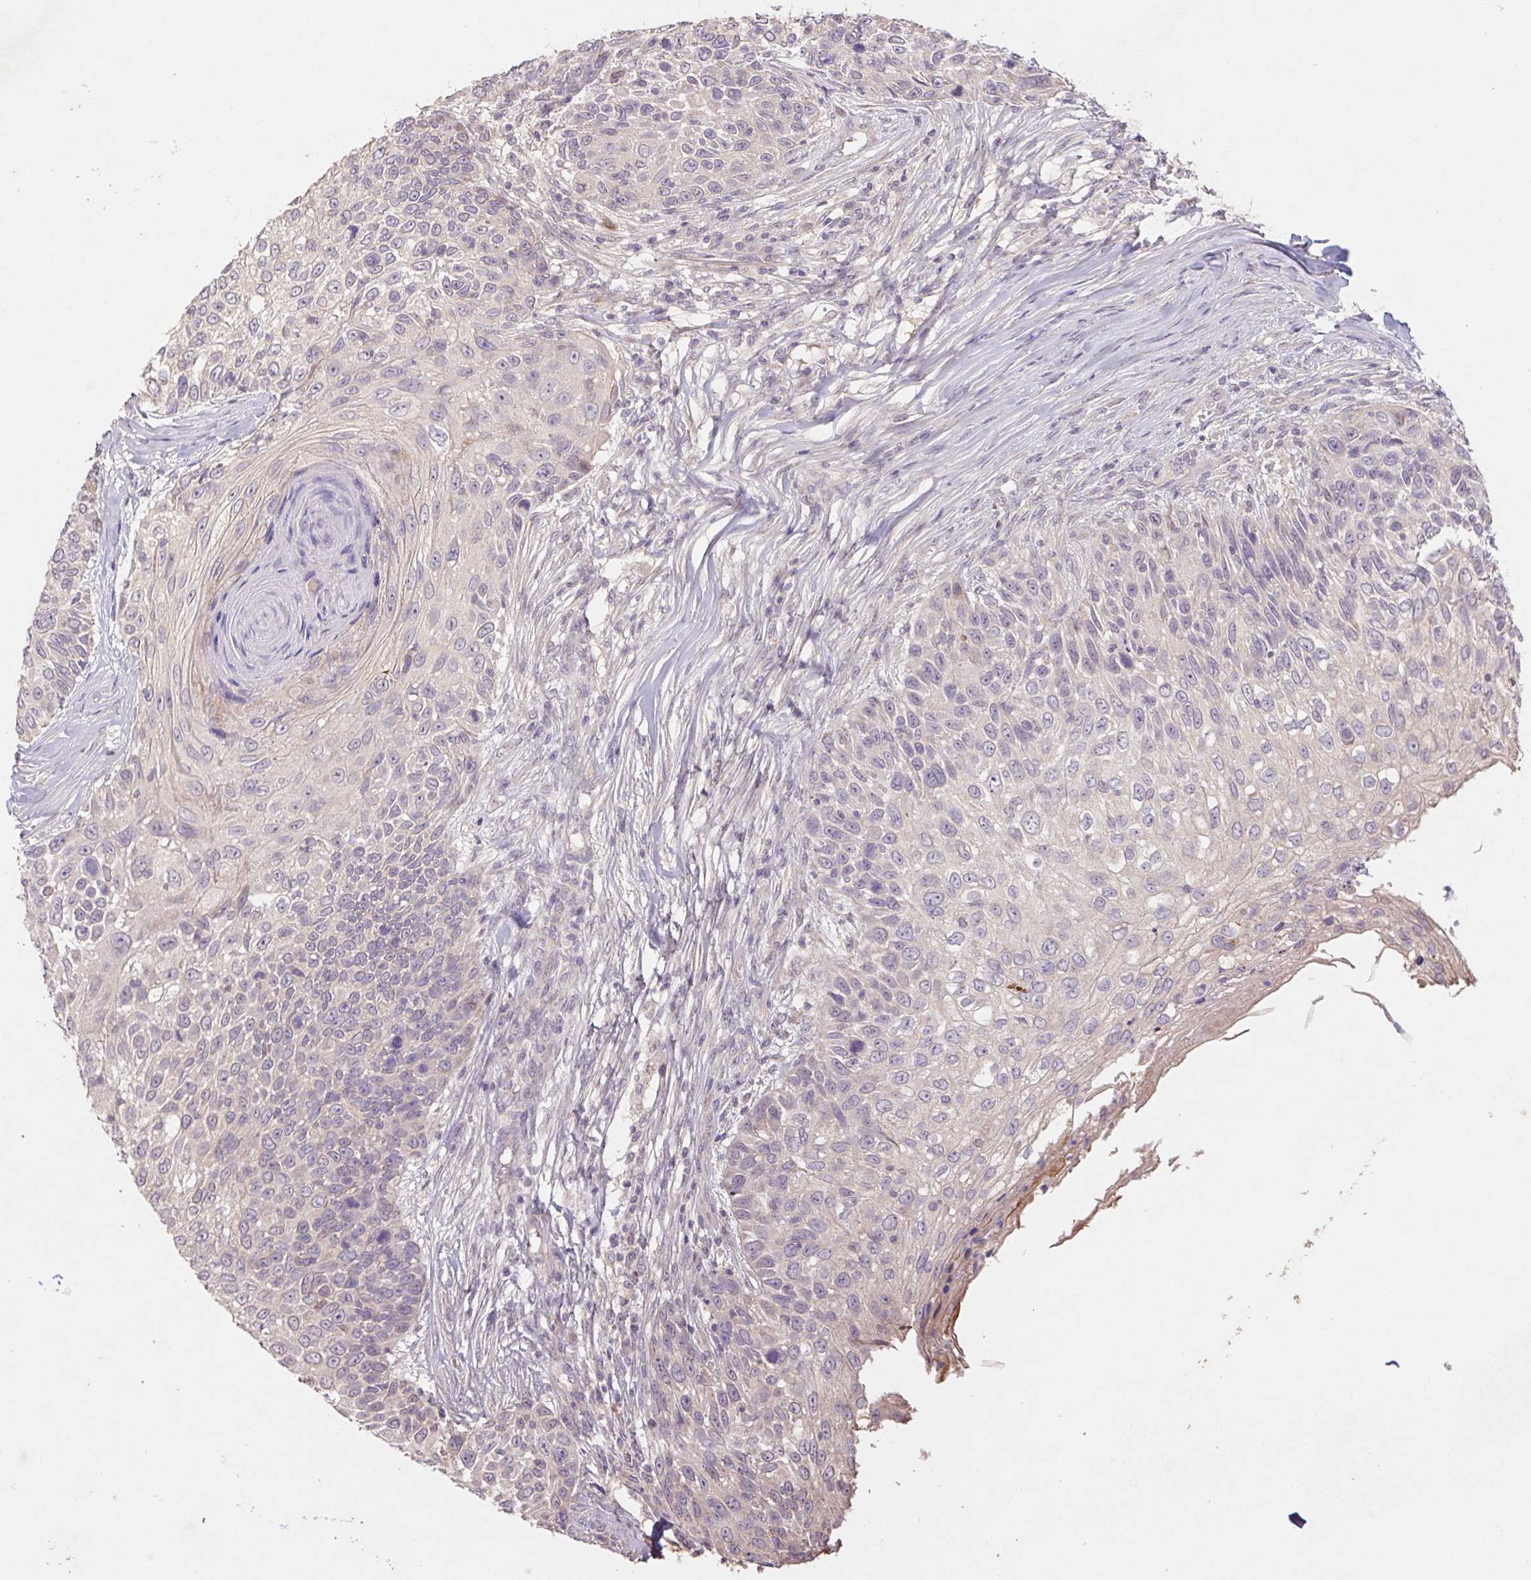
{"staining": {"intensity": "moderate", "quantity": "<25%", "location": "cytoplasmic/membranous"}, "tissue": "skin cancer", "cell_type": "Tumor cells", "image_type": "cancer", "snomed": [{"axis": "morphology", "description": "Squamous cell carcinoma, NOS"}, {"axis": "topography", "description": "Skin"}], "caption": "DAB (3,3'-diaminobenzidine) immunohistochemical staining of skin squamous cell carcinoma exhibits moderate cytoplasmic/membranous protein expression in about <25% of tumor cells.", "gene": "GRM2", "patient": {"sex": "male", "age": 92}}